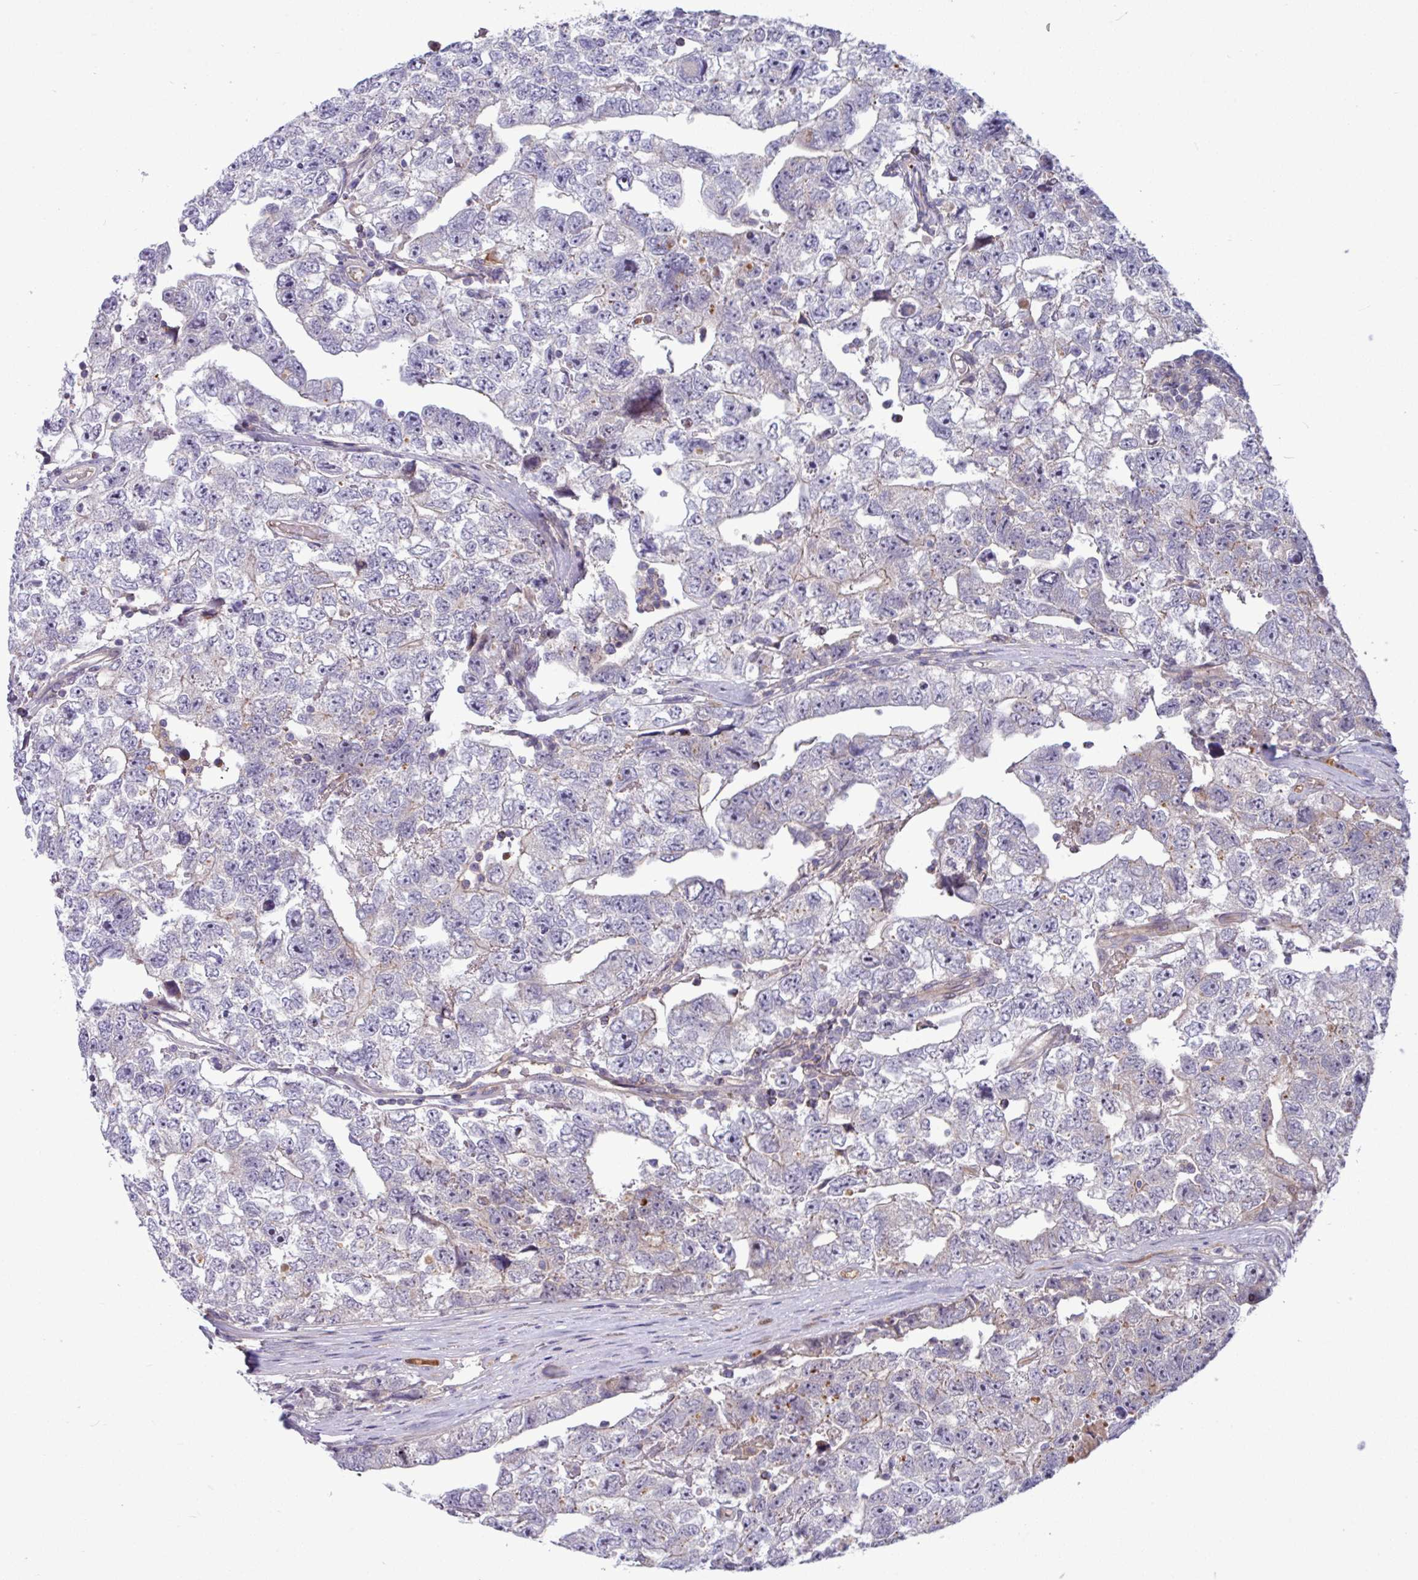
{"staining": {"intensity": "negative", "quantity": "none", "location": "none"}, "tissue": "testis cancer", "cell_type": "Tumor cells", "image_type": "cancer", "snomed": [{"axis": "morphology", "description": "Carcinoma, Embryonal, NOS"}, {"axis": "topography", "description": "Testis"}], "caption": "Photomicrograph shows no protein positivity in tumor cells of testis cancer (embryonal carcinoma) tissue.", "gene": "B4GALNT4", "patient": {"sex": "male", "age": 22}}